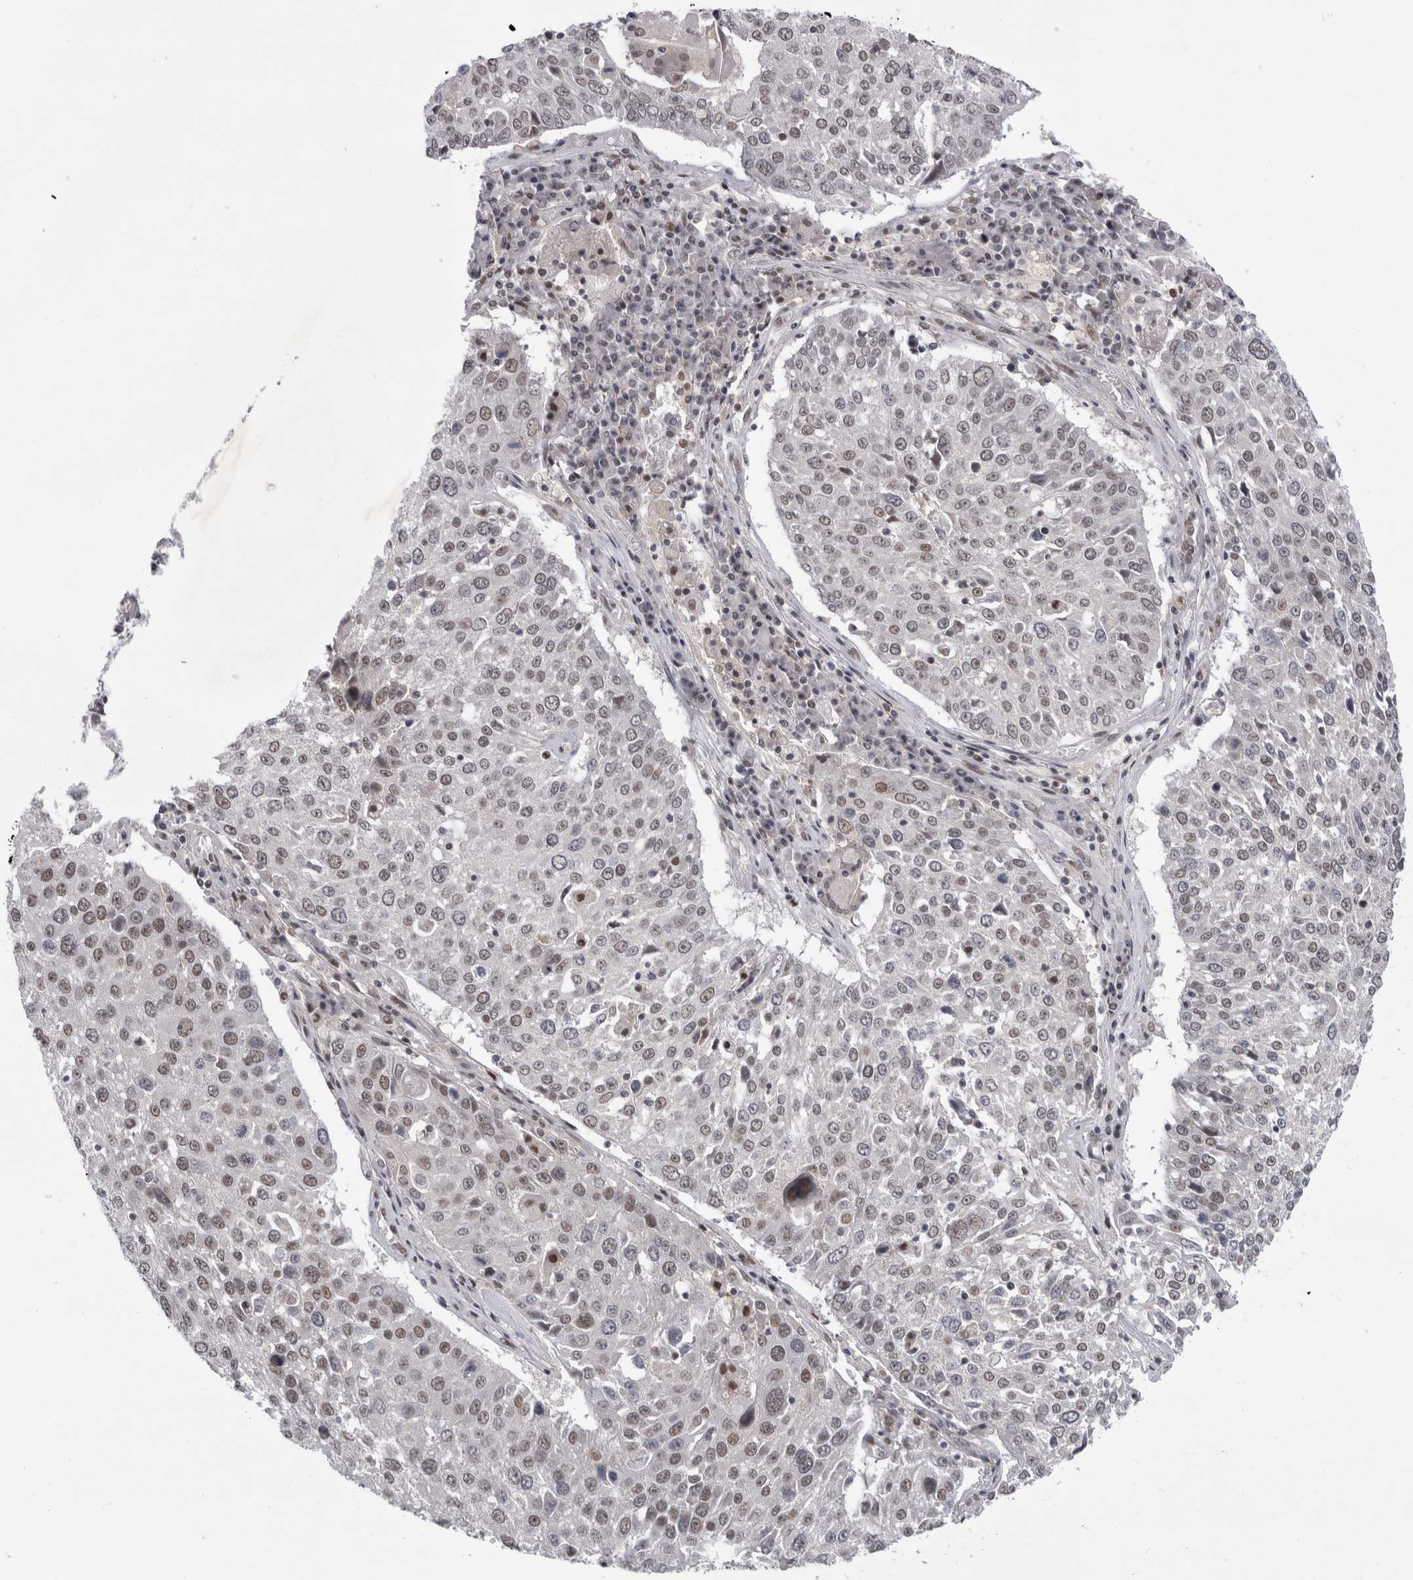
{"staining": {"intensity": "moderate", "quantity": "25%-75%", "location": "nuclear"}, "tissue": "lung cancer", "cell_type": "Tumor cells", "image_type": "cancer", "snomed": [{"axis": "morphology", "description": "Squamous cell carcinoma, NOS"}, {"axis": "topography", "description": "Lung"}], "caption": "Human squamous cell carcinoma (lung) stained with a protein marker exhibits moderate staining in tumor cells.", "gene": "PSMB2", "patient": {"sex": "male", "age": 65}}